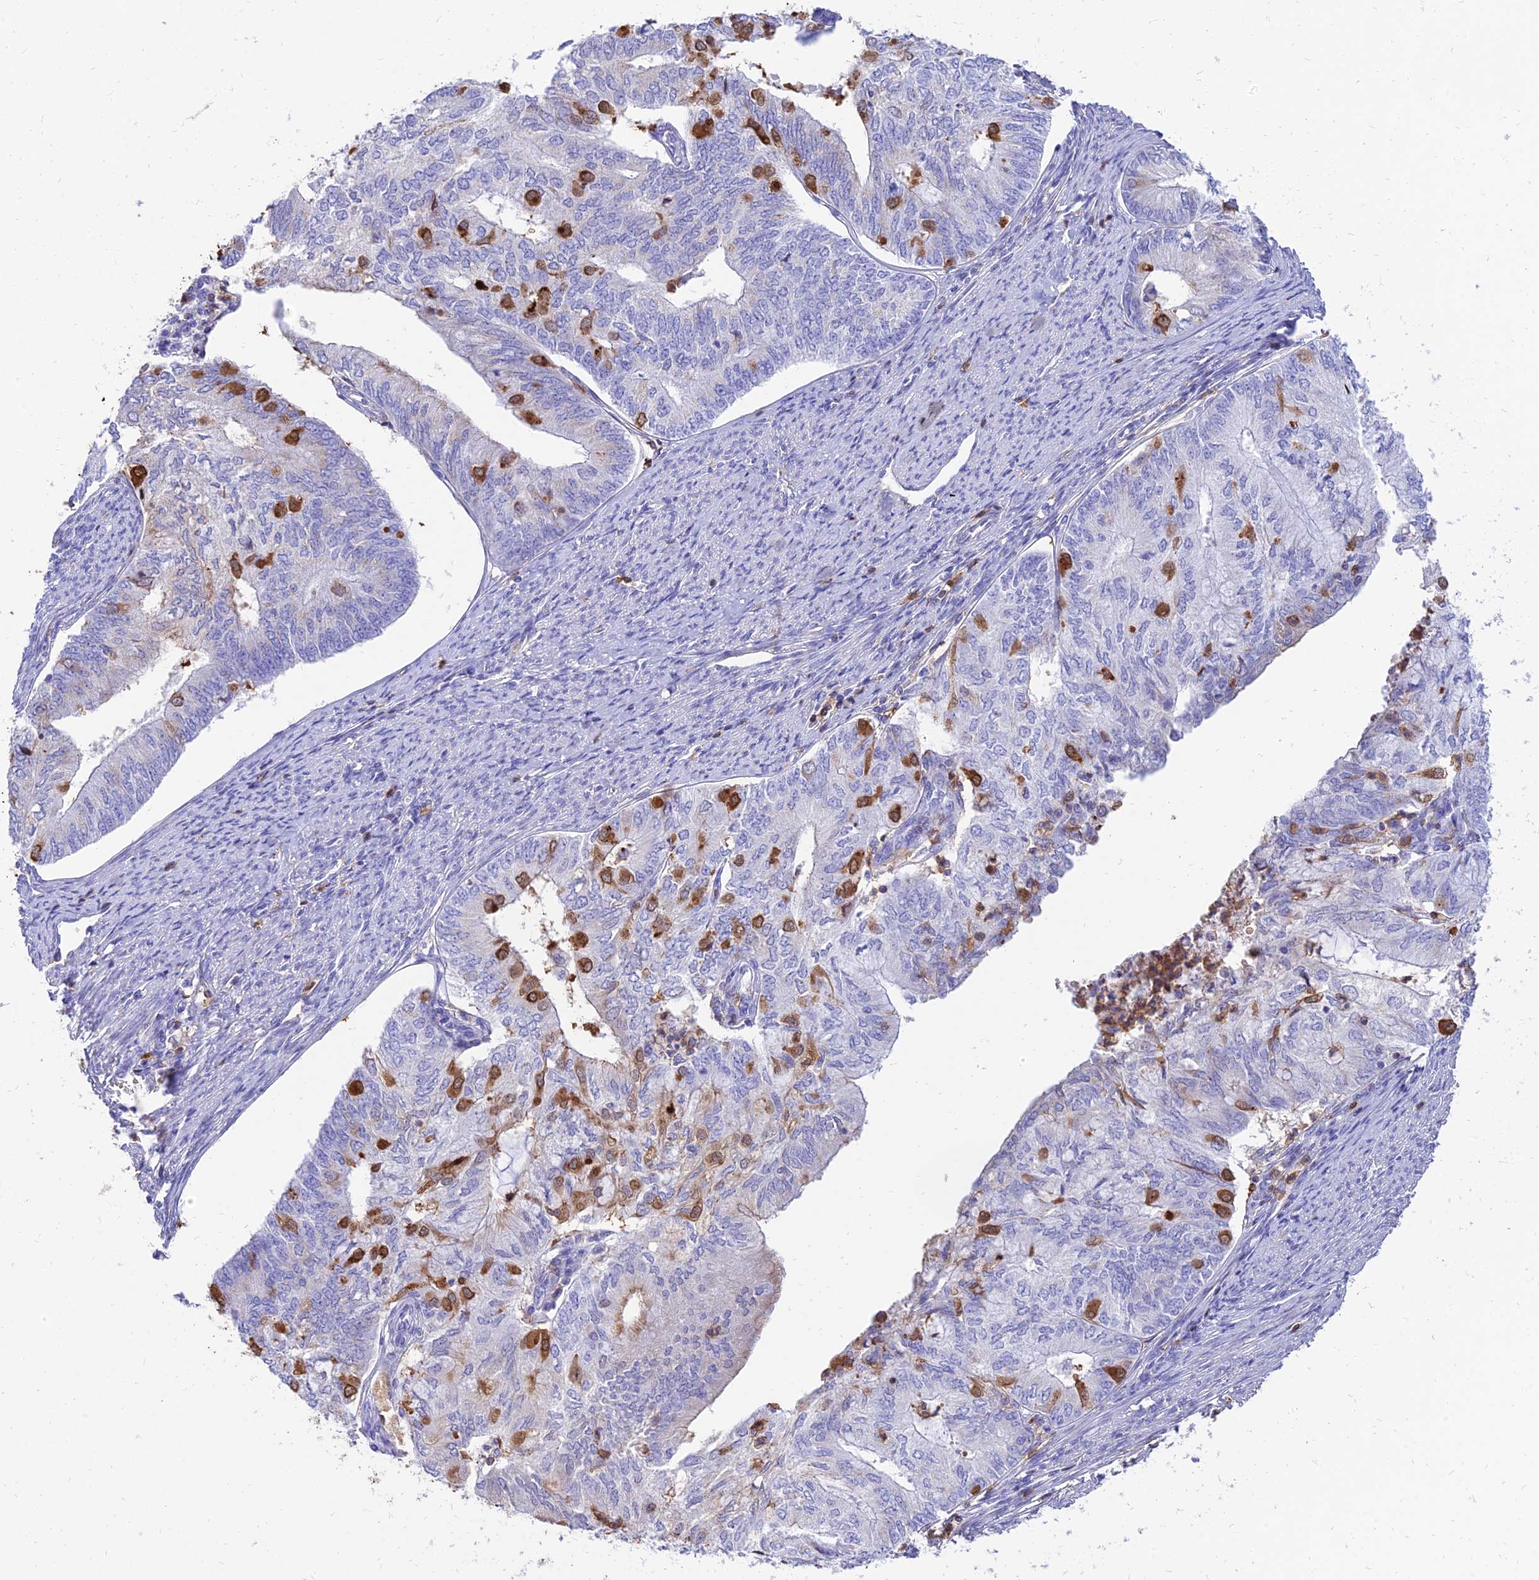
{"staining": {"intensity": "moderate", "quantity": "<25%", "location": "cytoplasmic/membranous"}, "tissue": "endometrial cancer", "cell_type": "Tumor cells", "image_type": "cancer", "snomed": [{"axis": "morphology", "description": "Adenocarcinoma, NOS"}, {"axis": "topography", "description": "Endometrium"}], "caption": "Immunohistochemical staining of endometrial cancer (adenocarcinoma) reveals low levels of moderate cytoplasmic/membranous positivity in approximately <25% of tumor cells. Immunohistochemistry stains the protein in brown and the nuclei are stained blue.", "gene": "SREK1IP1", "patient": {"sex": "female", "age": 68}}